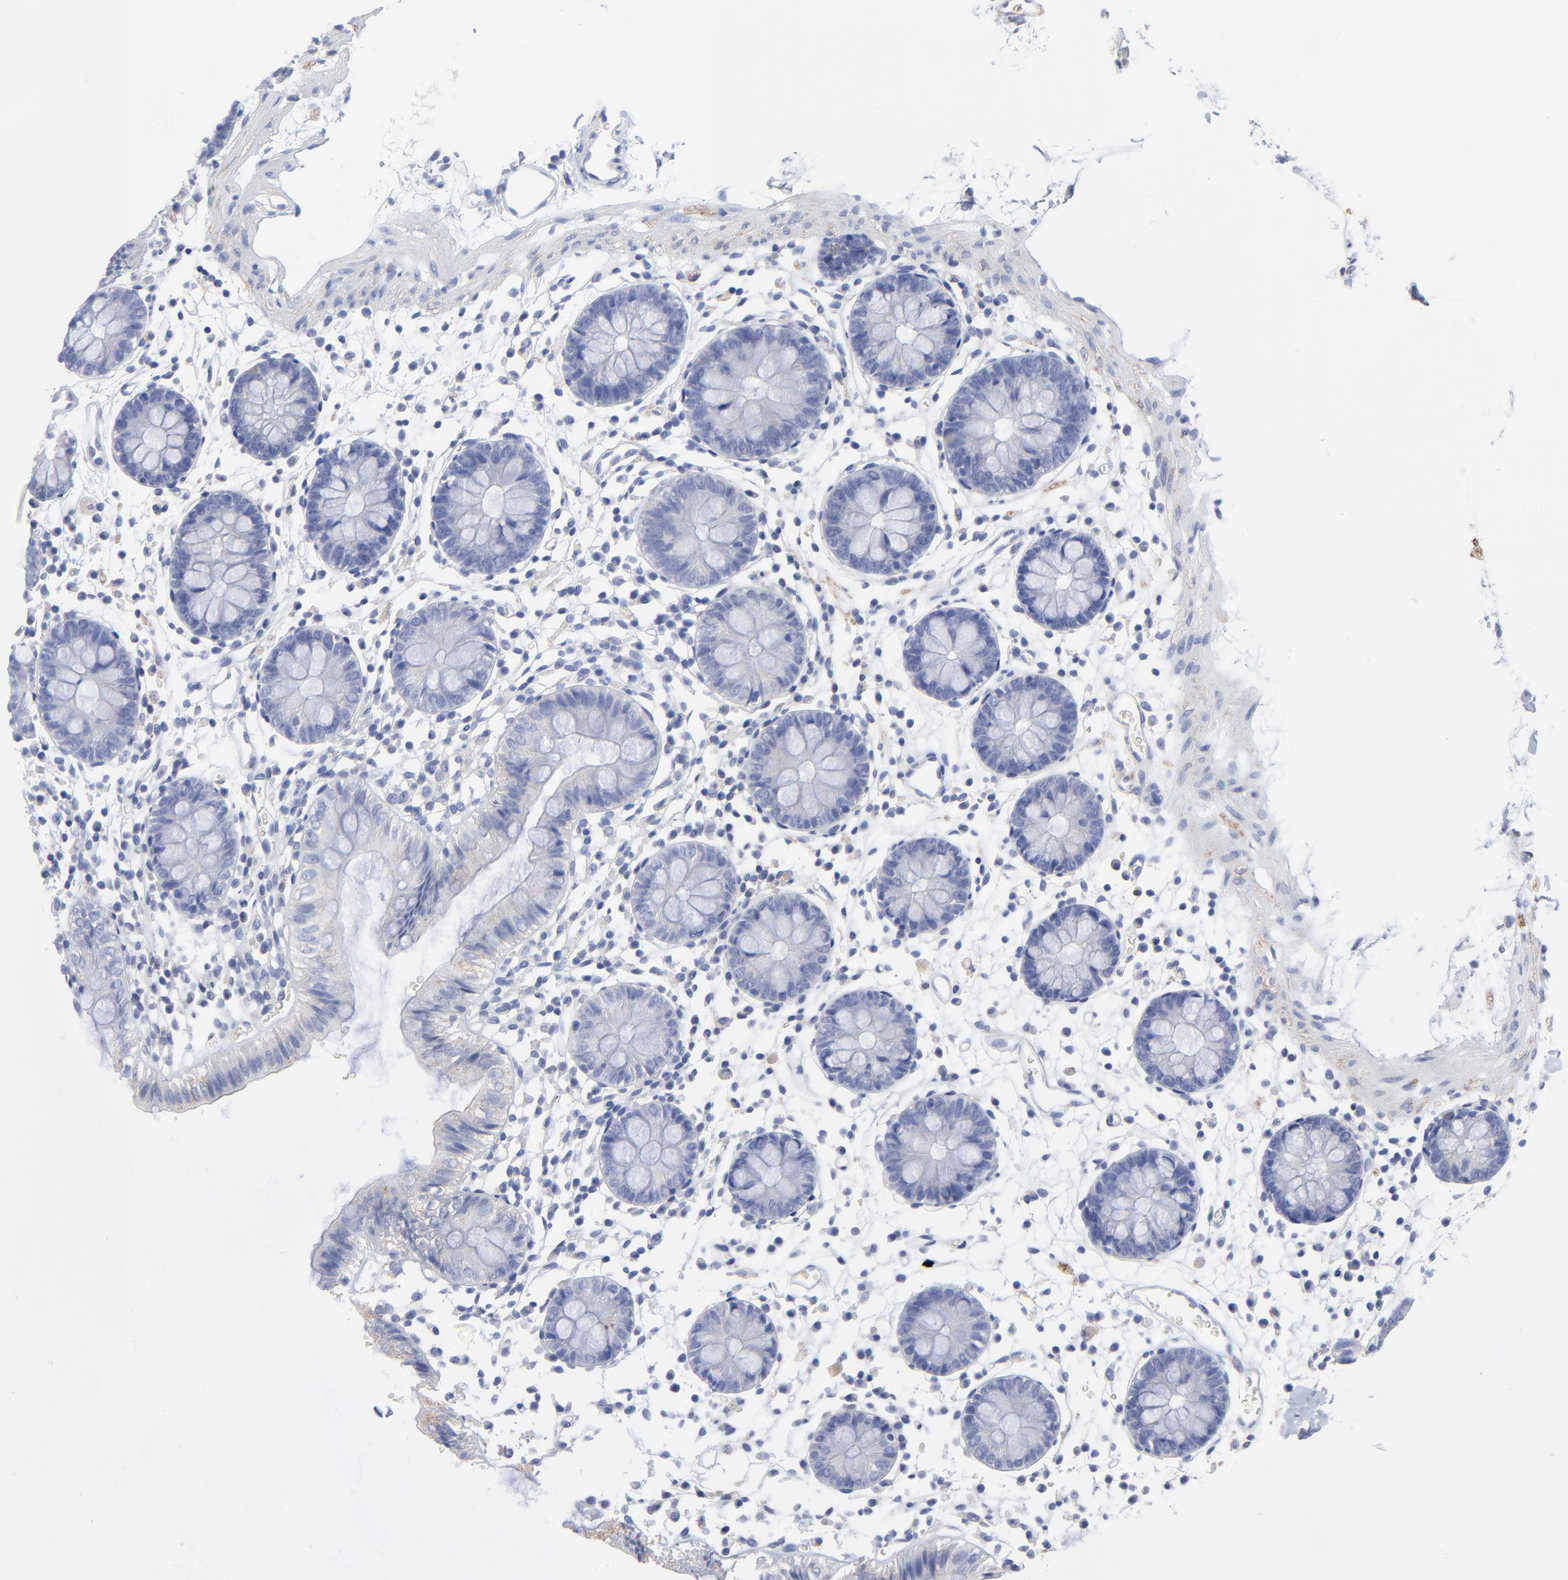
{"staining": {"intensity": "negative", "quantity": "none", "location": "none"}, "tissue": "colon", "cell_type": "Endothelial cells", "image_type": "normal", "snomed": [{"axis": "morphology", "description": "Normal tissue, NOS"}, {"axis": "topography", "description": "Colon"}], "caption": "The micrograph exhibits no staining of endothelial cells in unremarkable colon. (DAB immunohistochemistry, high magnification).", "gene": "CNTN3", "patient": {"sex": "male", "age": 14}}